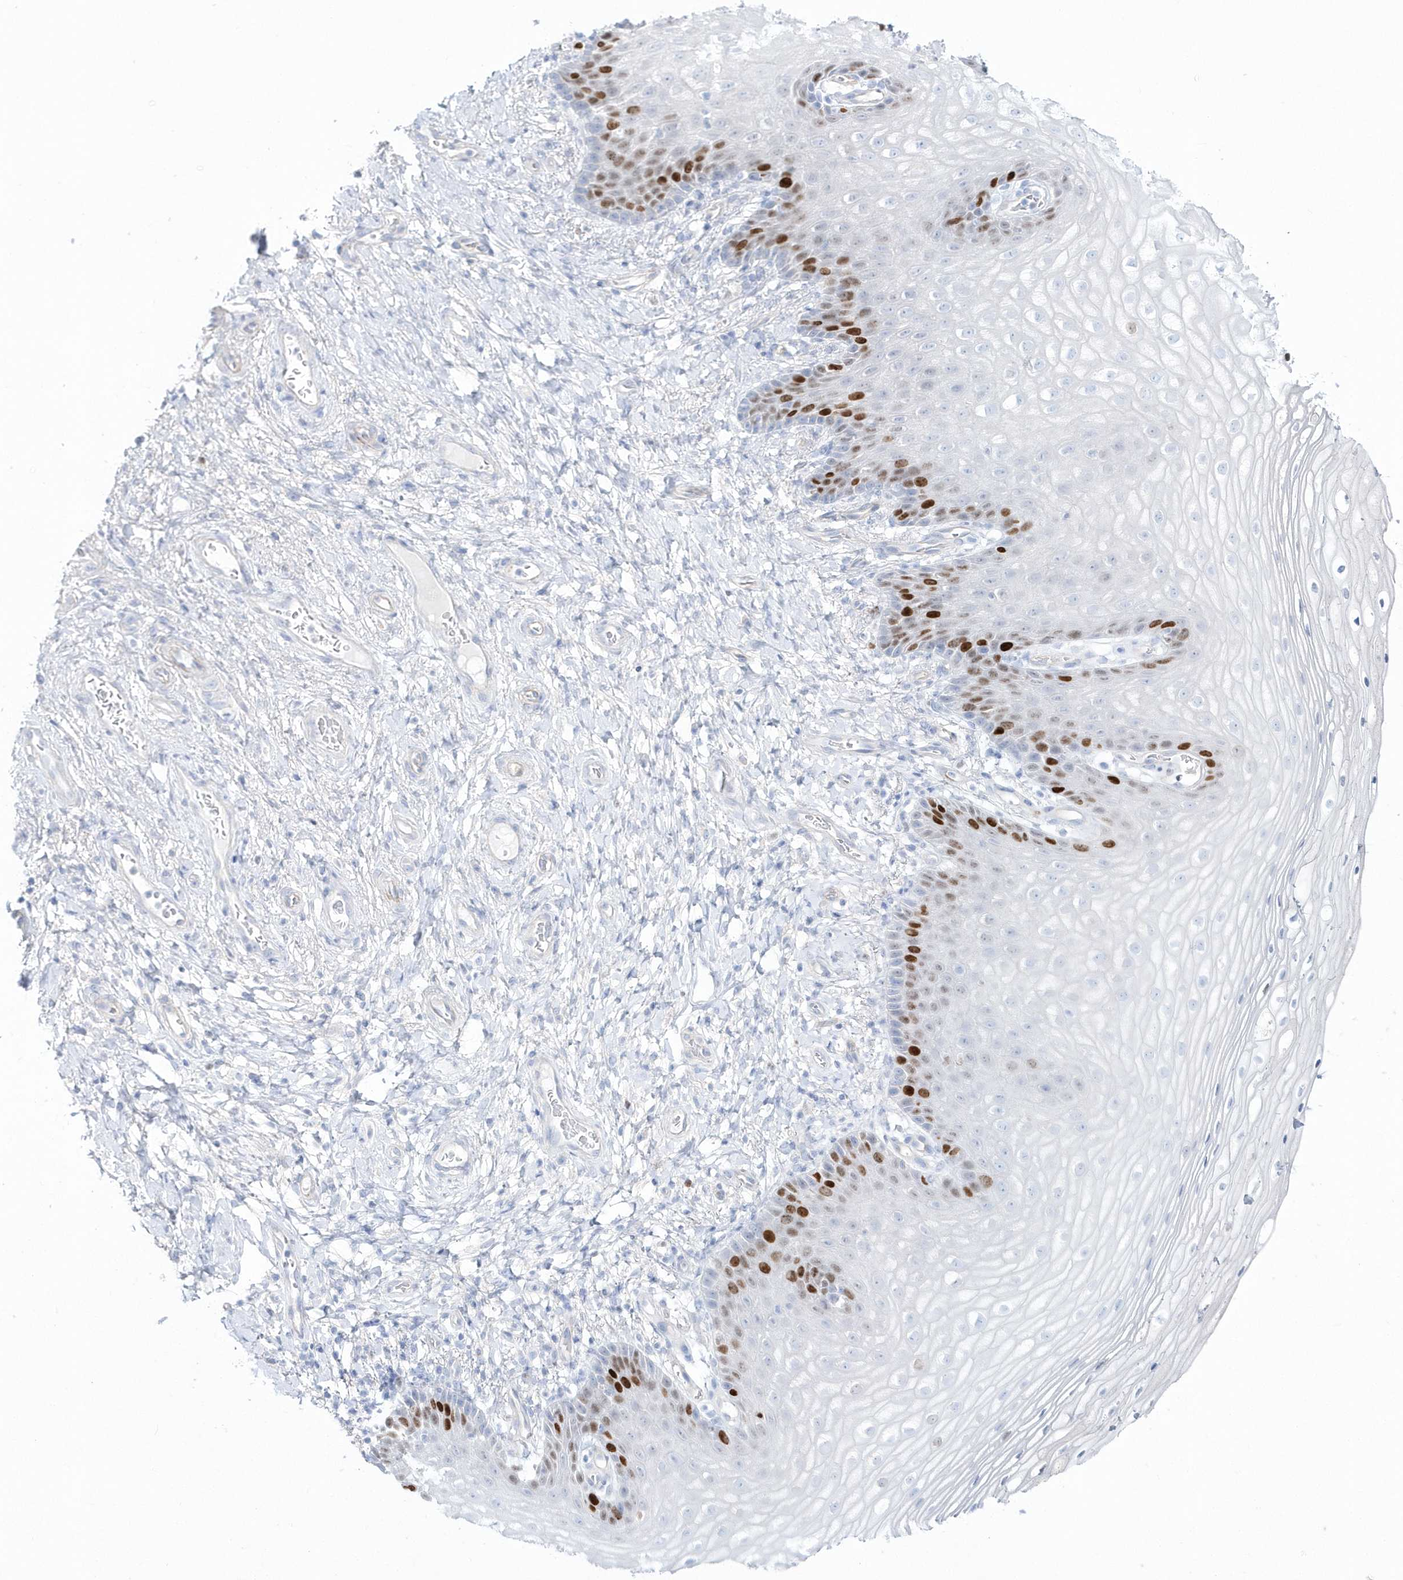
{"staining": {"intensity": "strong", "quantity": "<25%", "location": "nuclear"}, "tissue": "vagina", "cell_type": "Squamous epithelial cells", "image_type": "normal", "snomed": [{"axis": "morphology", "description": "Normal tissue, NOS"}, {"axis": "topography", "description": "Vagina"}], "caption": "An IHC photomicrograph of benign tissue is shown. Protein staining in brown shows strong nuclear positivity in vagina within squamous epithelial cells.", "gene": "TMCO6", "patient": {"sex": "female", "age": 60}}